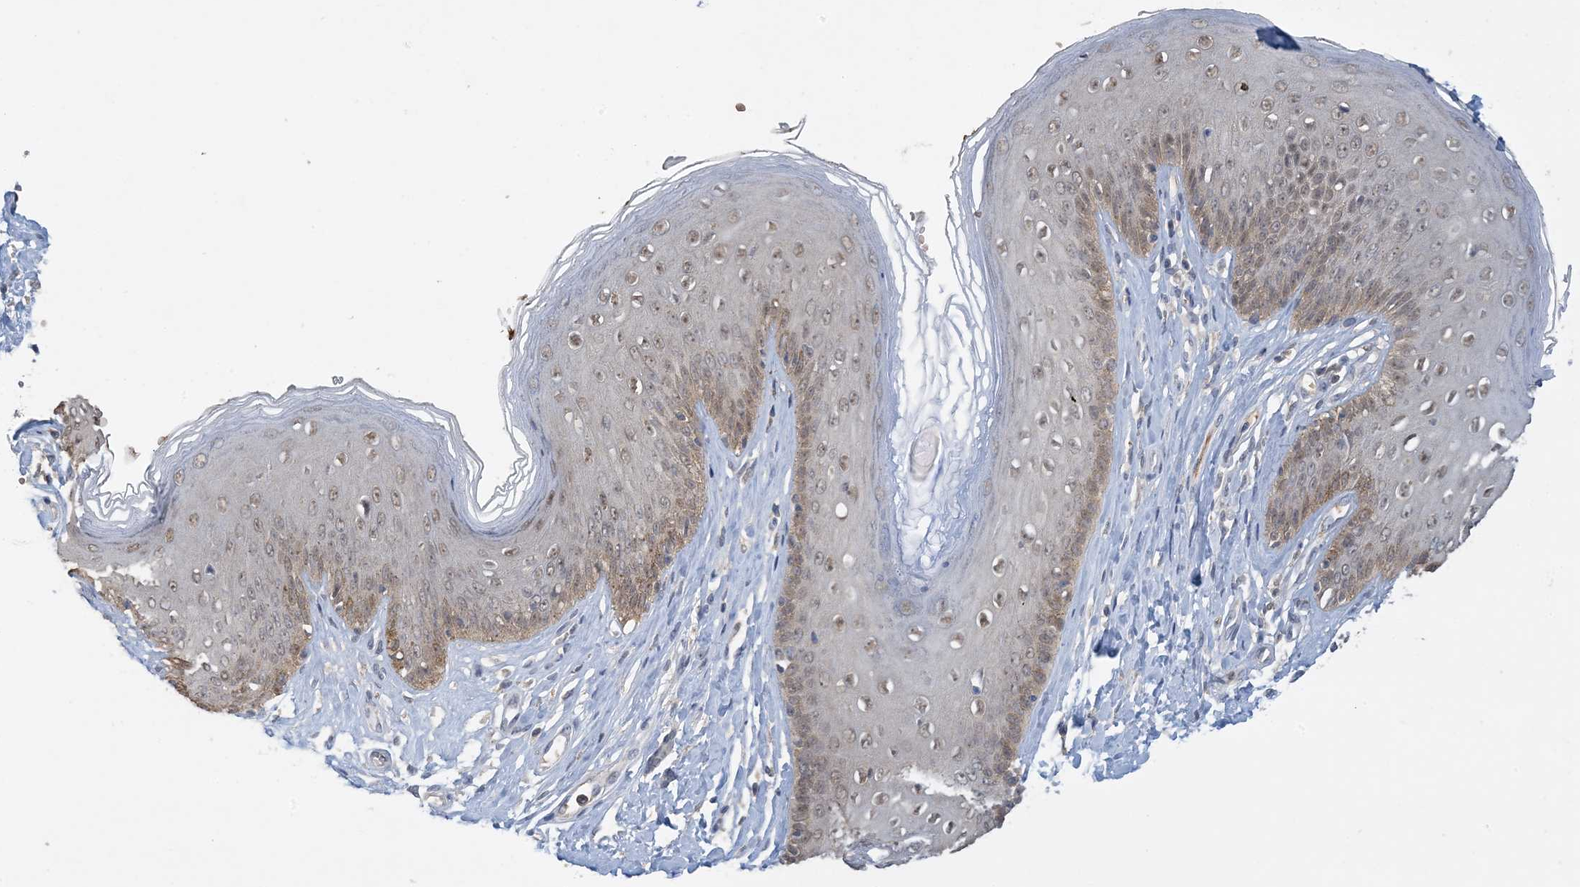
{"staining": {"intensity": "moderate", "quantity": ">75%", "location": "cytoplasmic/membranous,nuclear"}, "tissue": "skin", "cell_type": "Epidermal cells", "image_type": "normal", "snomed": [{"axis": "morphology", "description": "Normal tissue, NOS"}, {"axis": "morphology", "description": "Squamous cell carcinoma, NOS"}, {"axis": "topography", "description": "Vulva"}], "caption": "IHC micrograph of benign skin stained for a protein (brown), which shows medium levels of moderate cytoplasmic/membranous,nuclear expression in about >75% of epidermal cells.", "gene": "UBE2E1", "patient": {"sex": "female", "age": 85}}